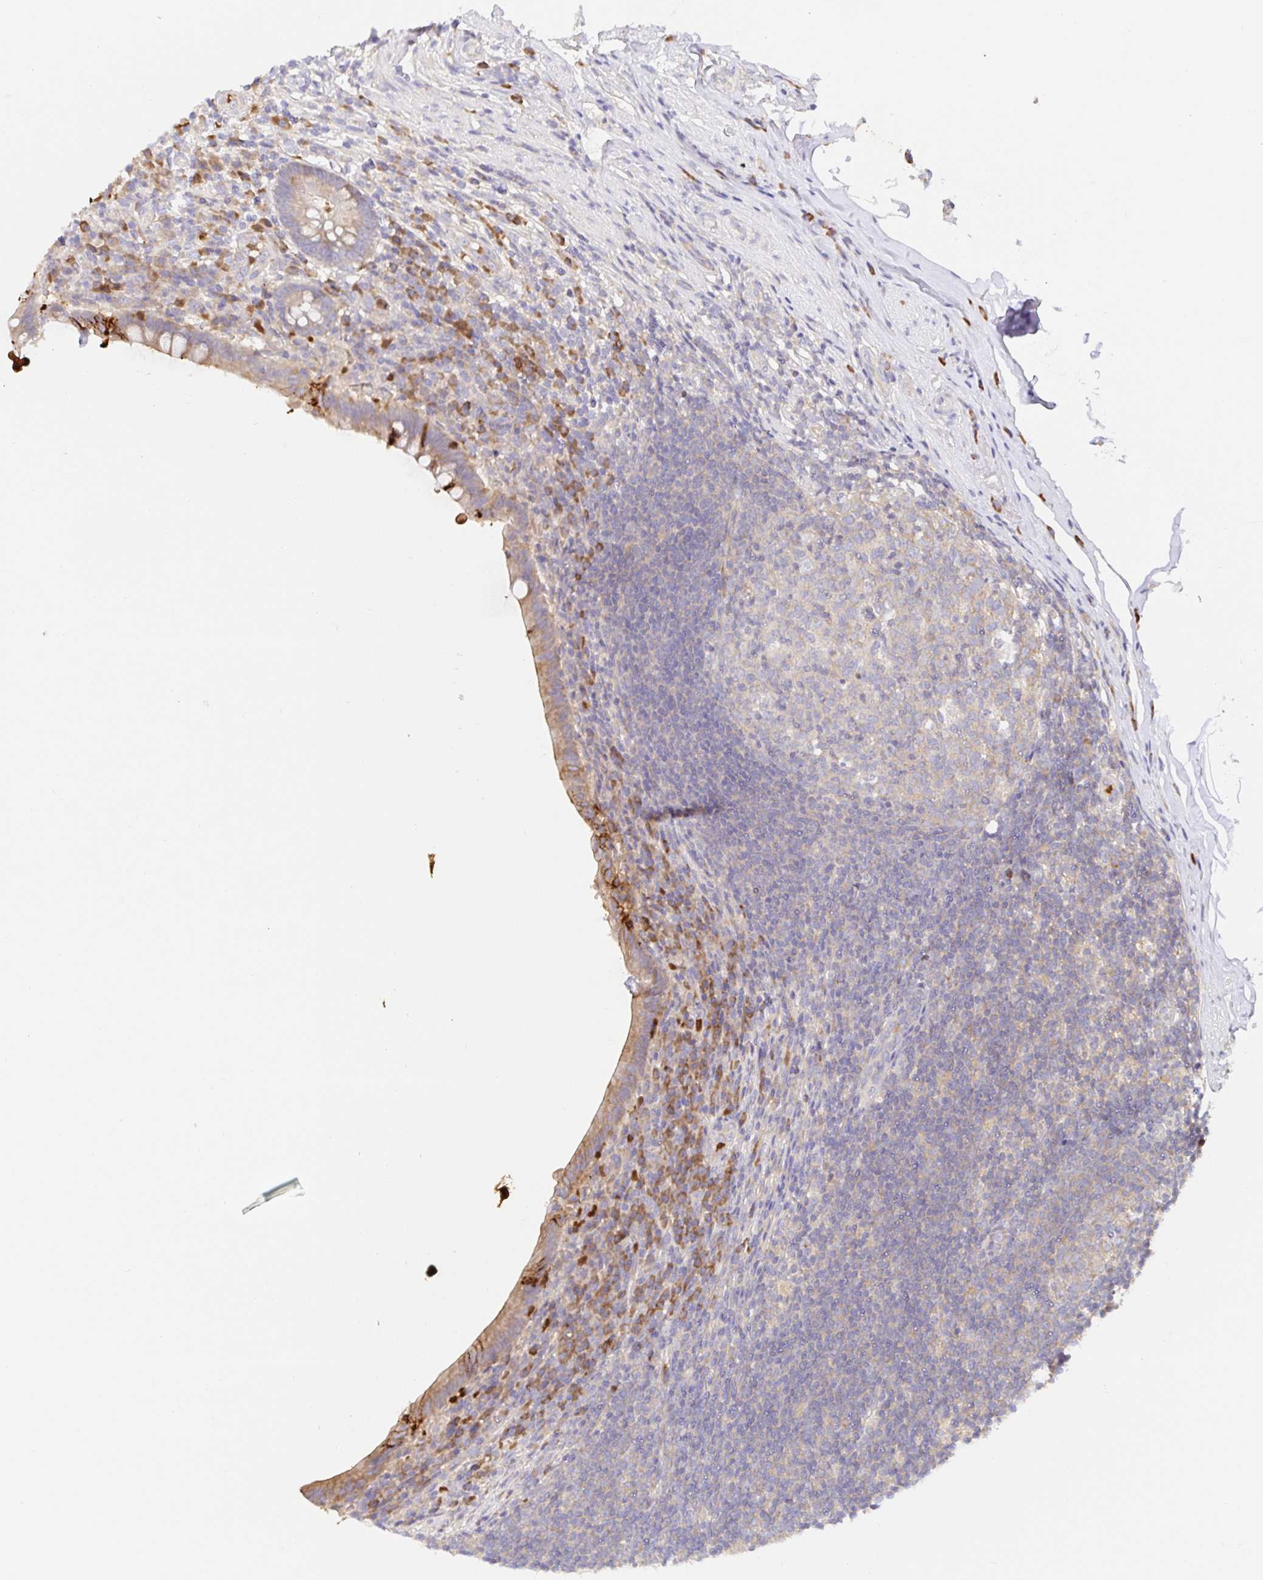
{"staining": {"intensity": "weak", "quantity": "25%-75%", "location": "cytoplasmic/membranous"}, "tissue": "appendix", "cell_type": "Glandular cells", "image_type": "normal", "snomed": [{"axis": "morphology", "description": "Normal tissue, NOS"}, {"axis": "topography", "description": "Appendix"}], "caption": "Weak cytoplasmic/membranous protein positivity is present in approximately 25%-75% of glandular cells in appendix.", "gene": "PDPK1", "patient": {"sex": "female", "age": 56}}